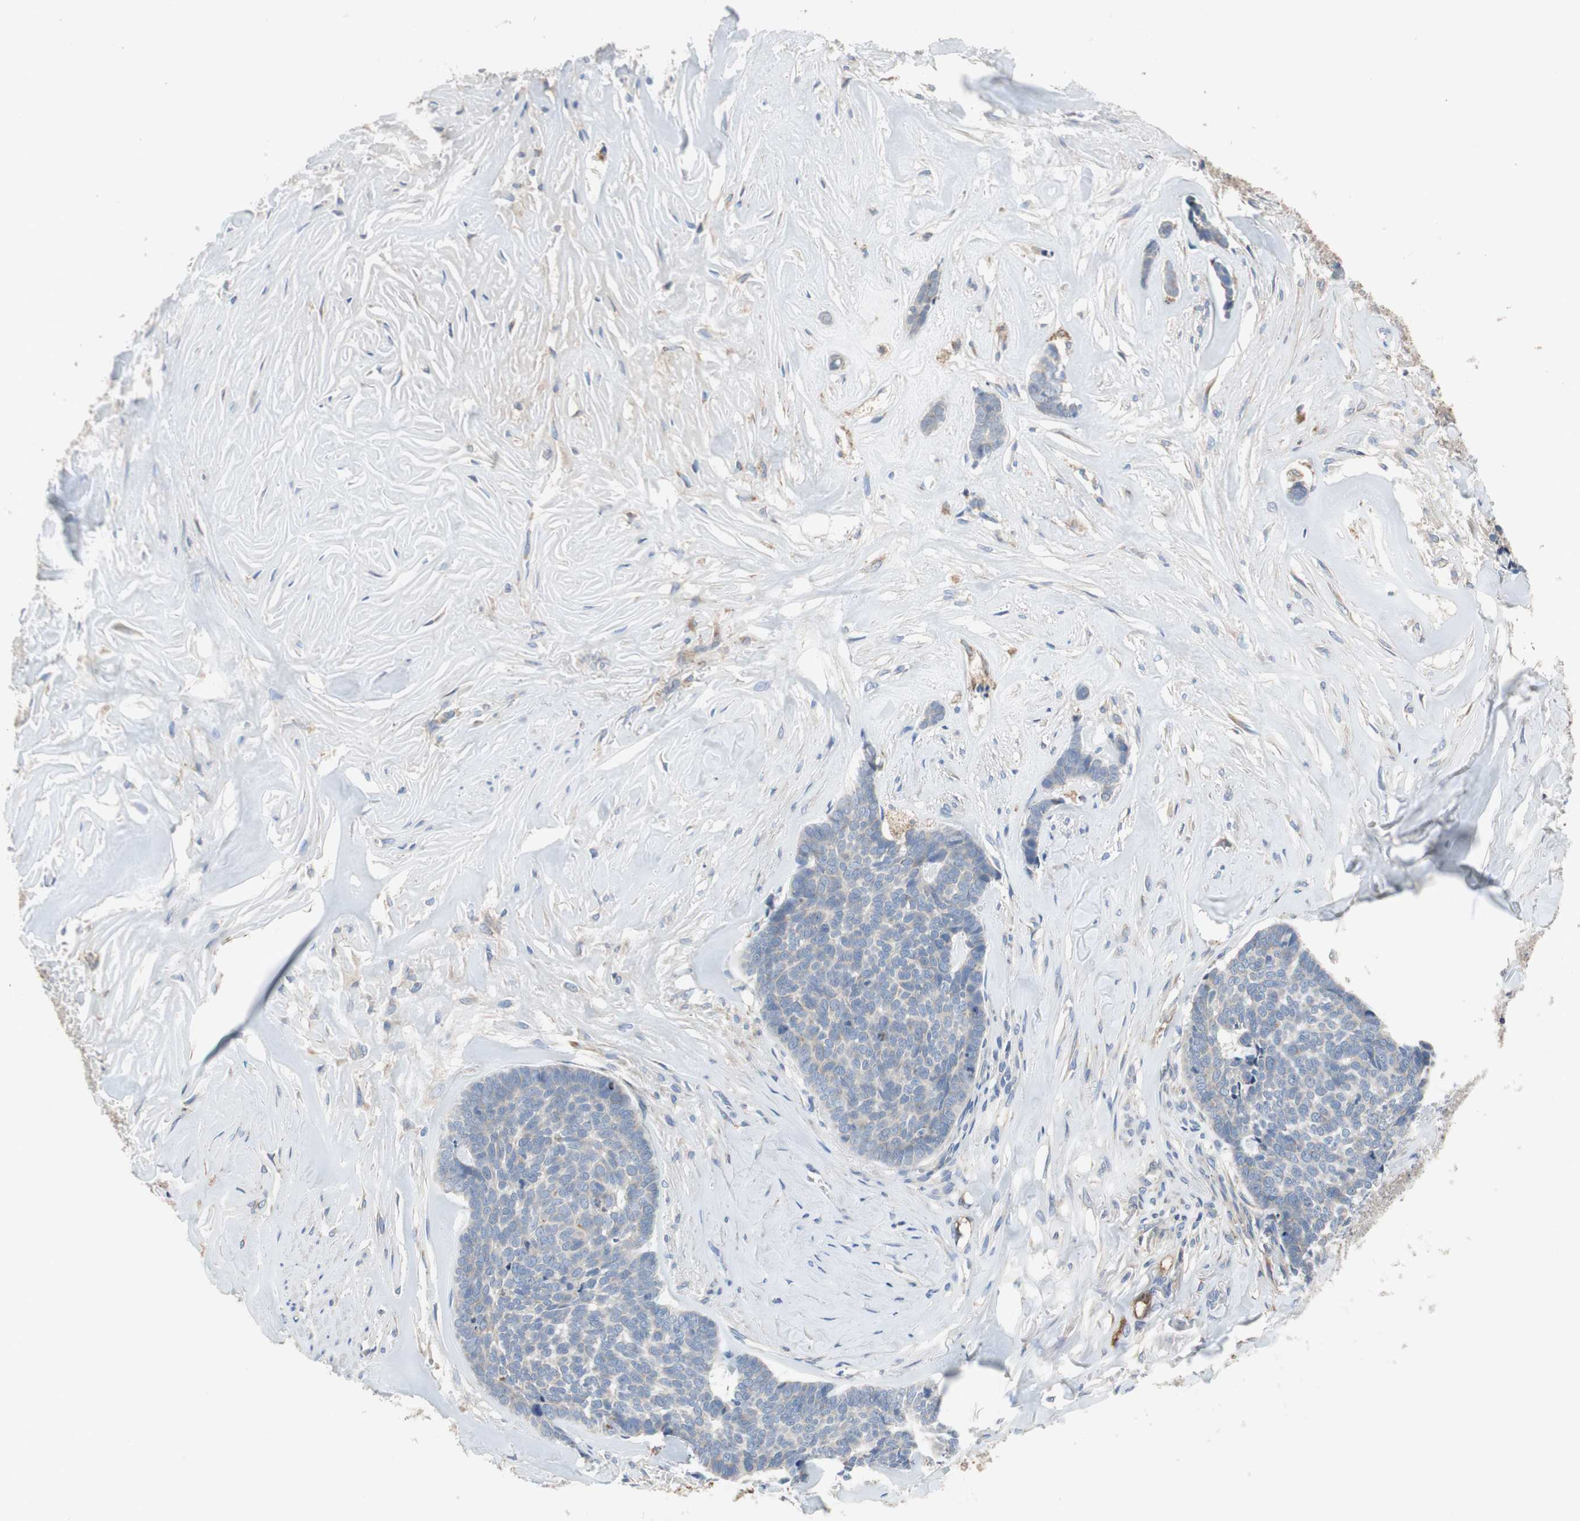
{"staining": {"intensity": "negative", "quantity": "none", "location": "none"}, "tissue": "skin cancer", "cell_type": "Tumor cells", "image_type": "cancer", "snomed": [{"axis": "morphology", "description": "Basal cell carcinoma"}, {"axis": "topography", "description": "Skin"}], "caption": "Immunohistochemistry (IHC) micrograph of neoplastic tissue: human basal cell carcinoma (skin) stained with DAB (3,3'-diaminobenzidine) displays no significant protein positivity in tumor cells.", "gene": "ALPL", "patient": {"sex": "male", "age": 84}}